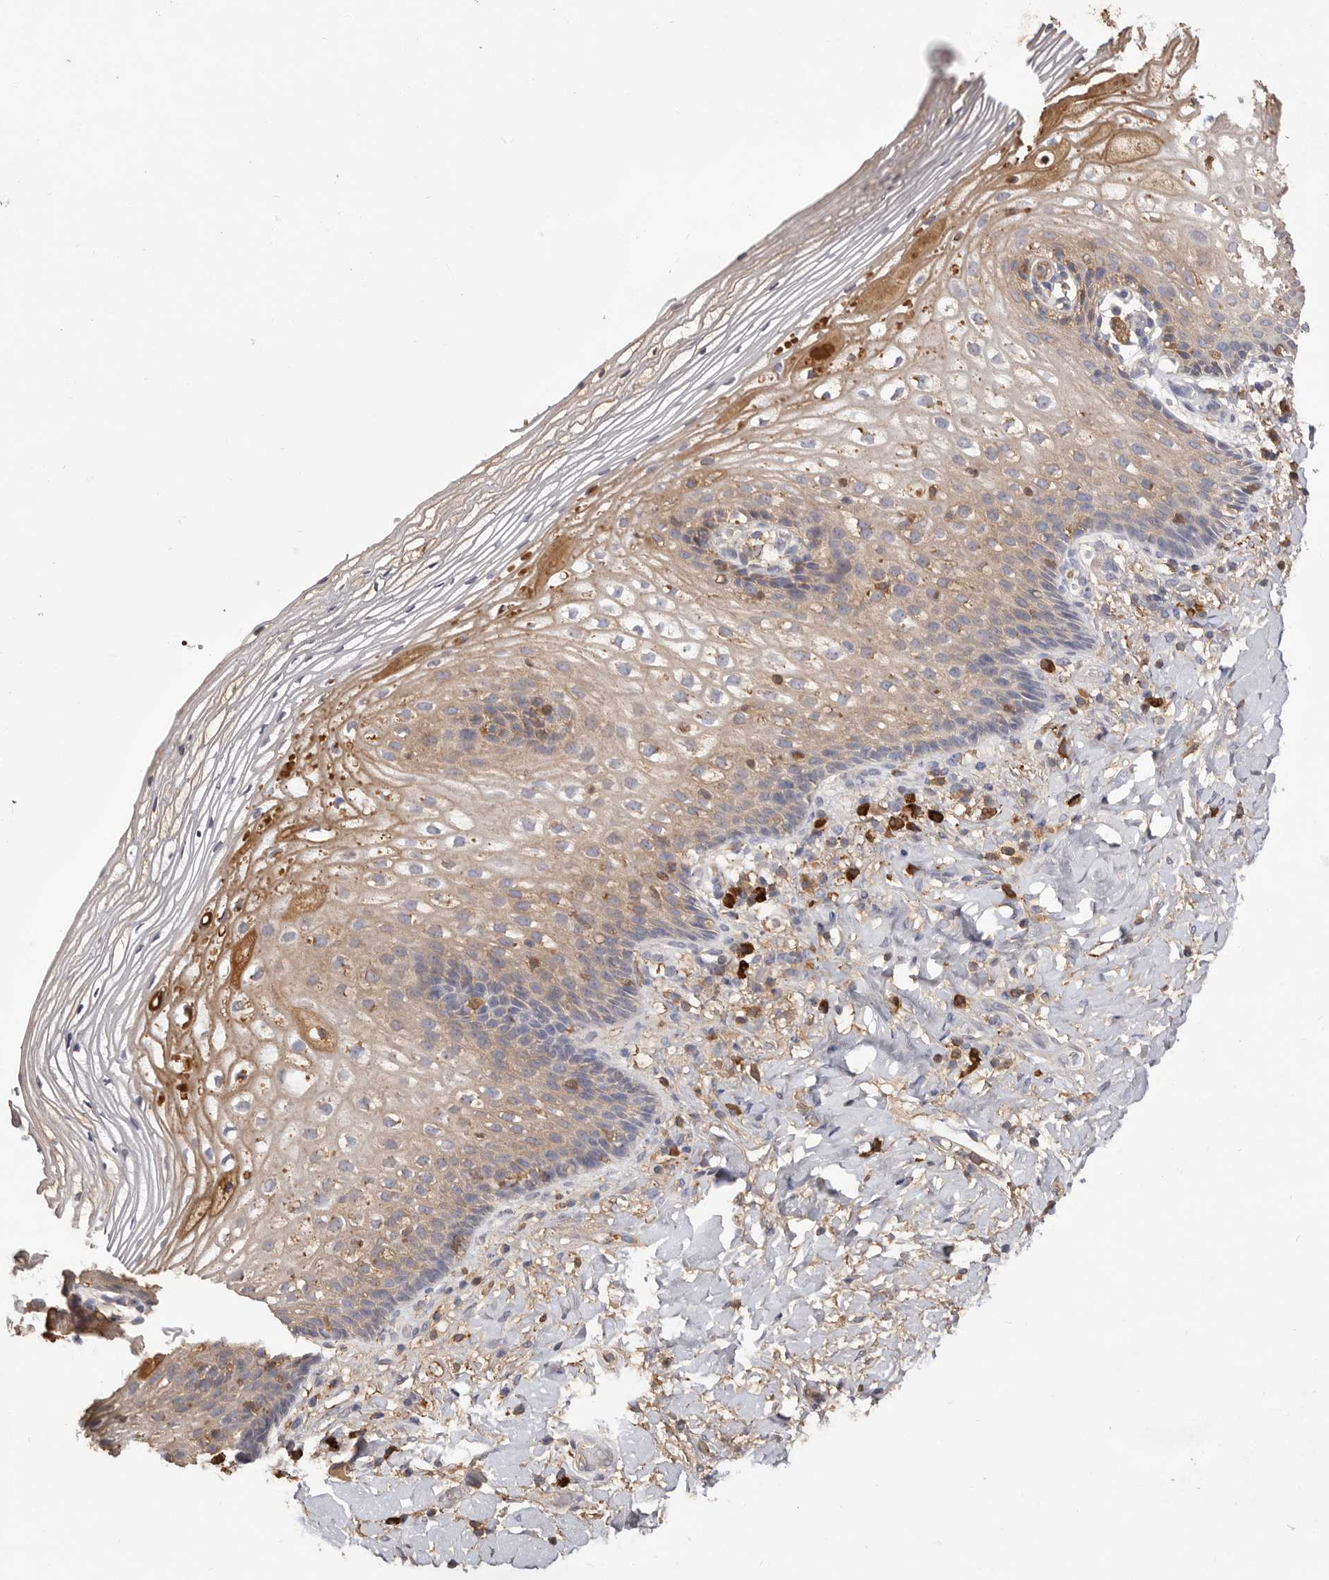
{"staining": {"intensity": "weak", "quantity": "25%-75%", "location": "cytoplasmic/membranous"}, "tissue": "vagina", "cell_type": "Squamous epithelial cells", "image_type": "normal", "snomed": [{"axis": "morphology", "description": "Normal tissue, NOS"}, {"axis": "topography", "description": "Vagina"}], "caption": "High-magnification brightfield microscopy of unremarkable vagina stained with DAB (3,3'-diaminobenzidine) (brown) and counterstained with hematoxylin (blue). squamous epithelial cells exhibit weak cytoplasmic/membranous staining is seen in about25%-75% of cells.", "gene": "HCAR2", "patient": {"sex": "female", "age": 60}}